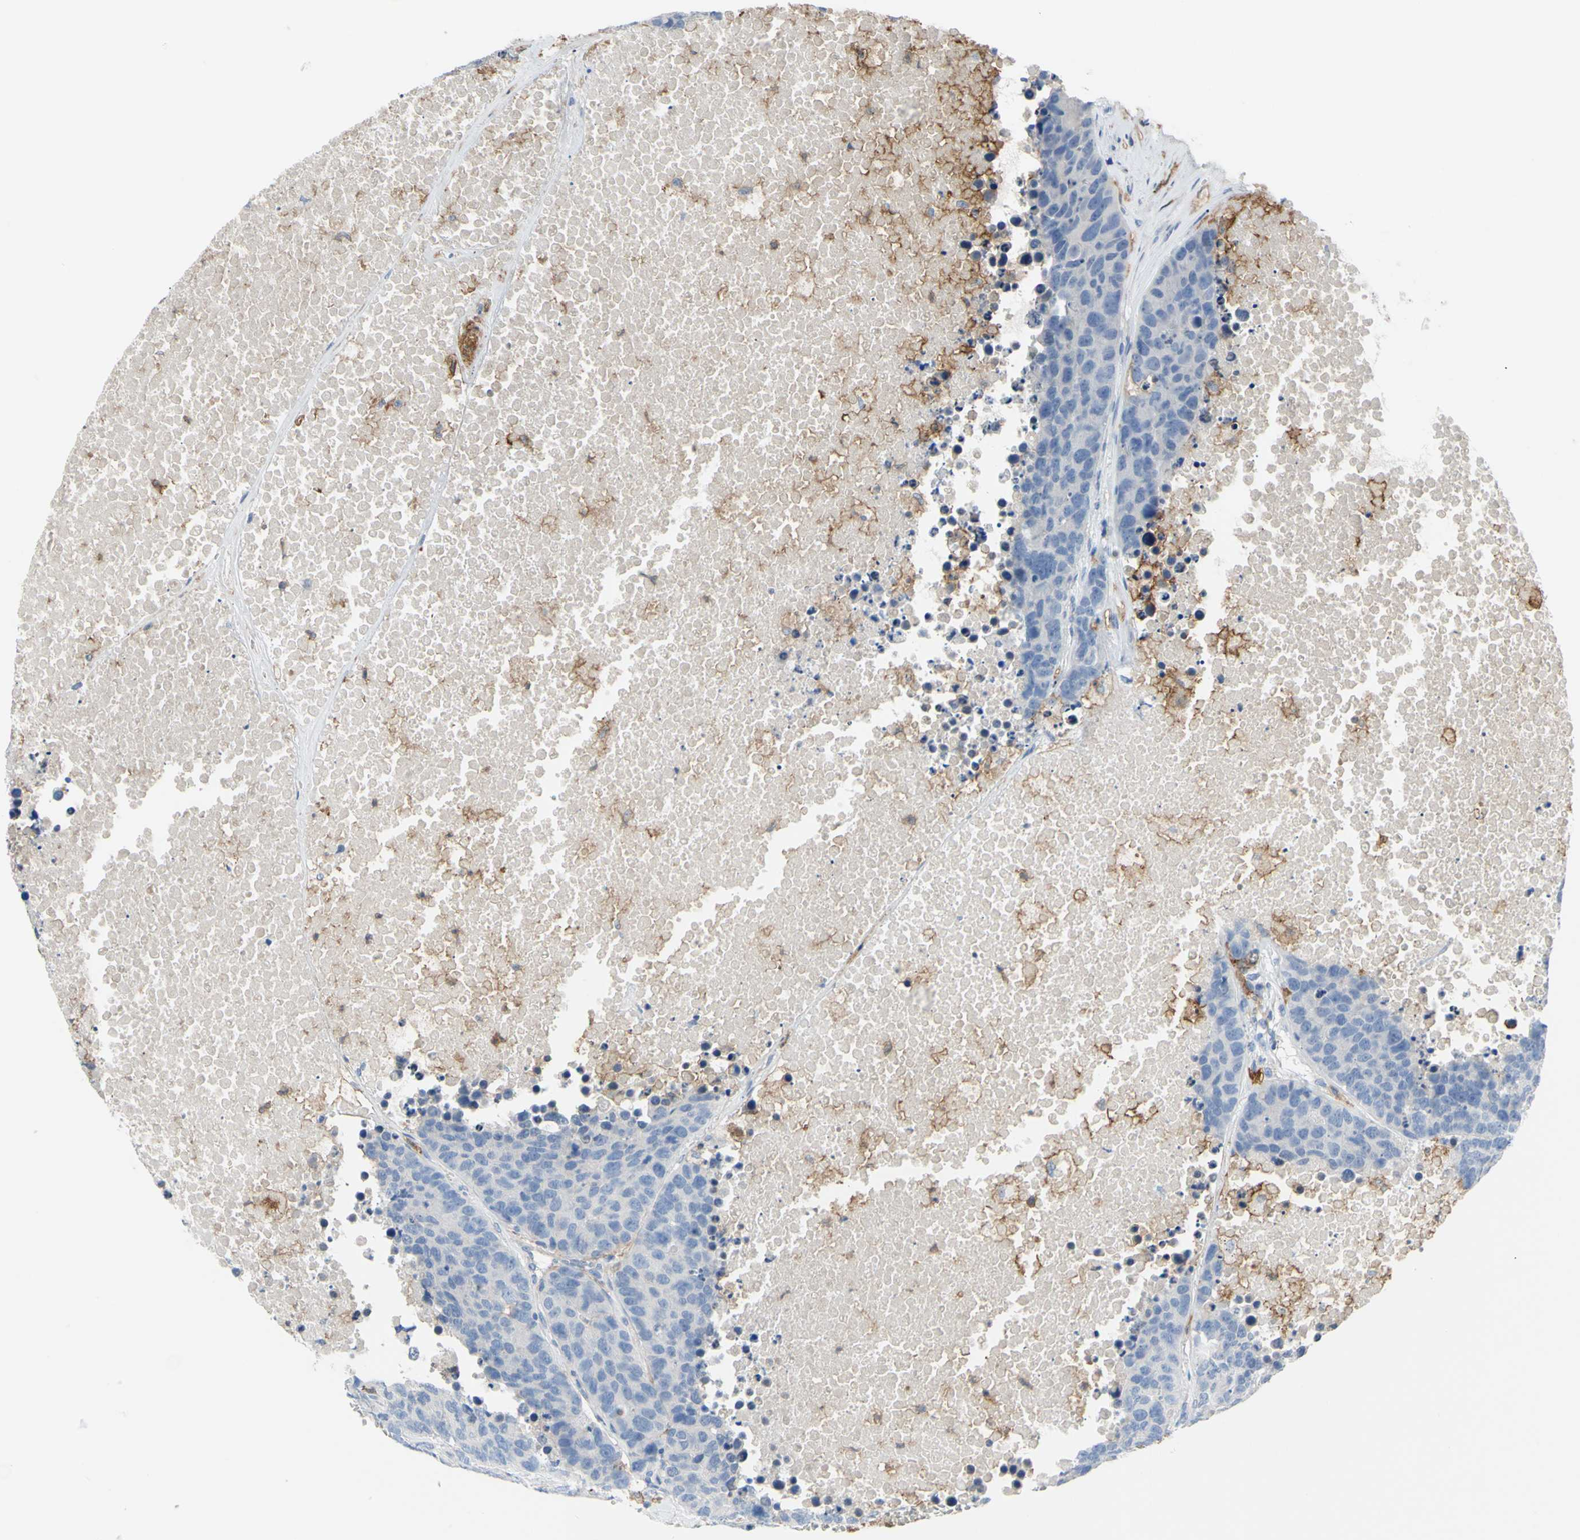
{"staining": {"intensity": "negative", "quantity": "none", "location": "none"}, "tissue": "carcinoid", "cell_type": "Tumor cells", "image_type": "cancer", "snomed": [{"axis": "morphology", "description": "Carcinoid, malignant, NOS"}, {"axis": "topography", "description": "Lung"}], "caption": "Tumor cells show no significant expression in carcinoid.", "gene": "FCGR2A", "patient": {"sex": "male", "age": 60}}